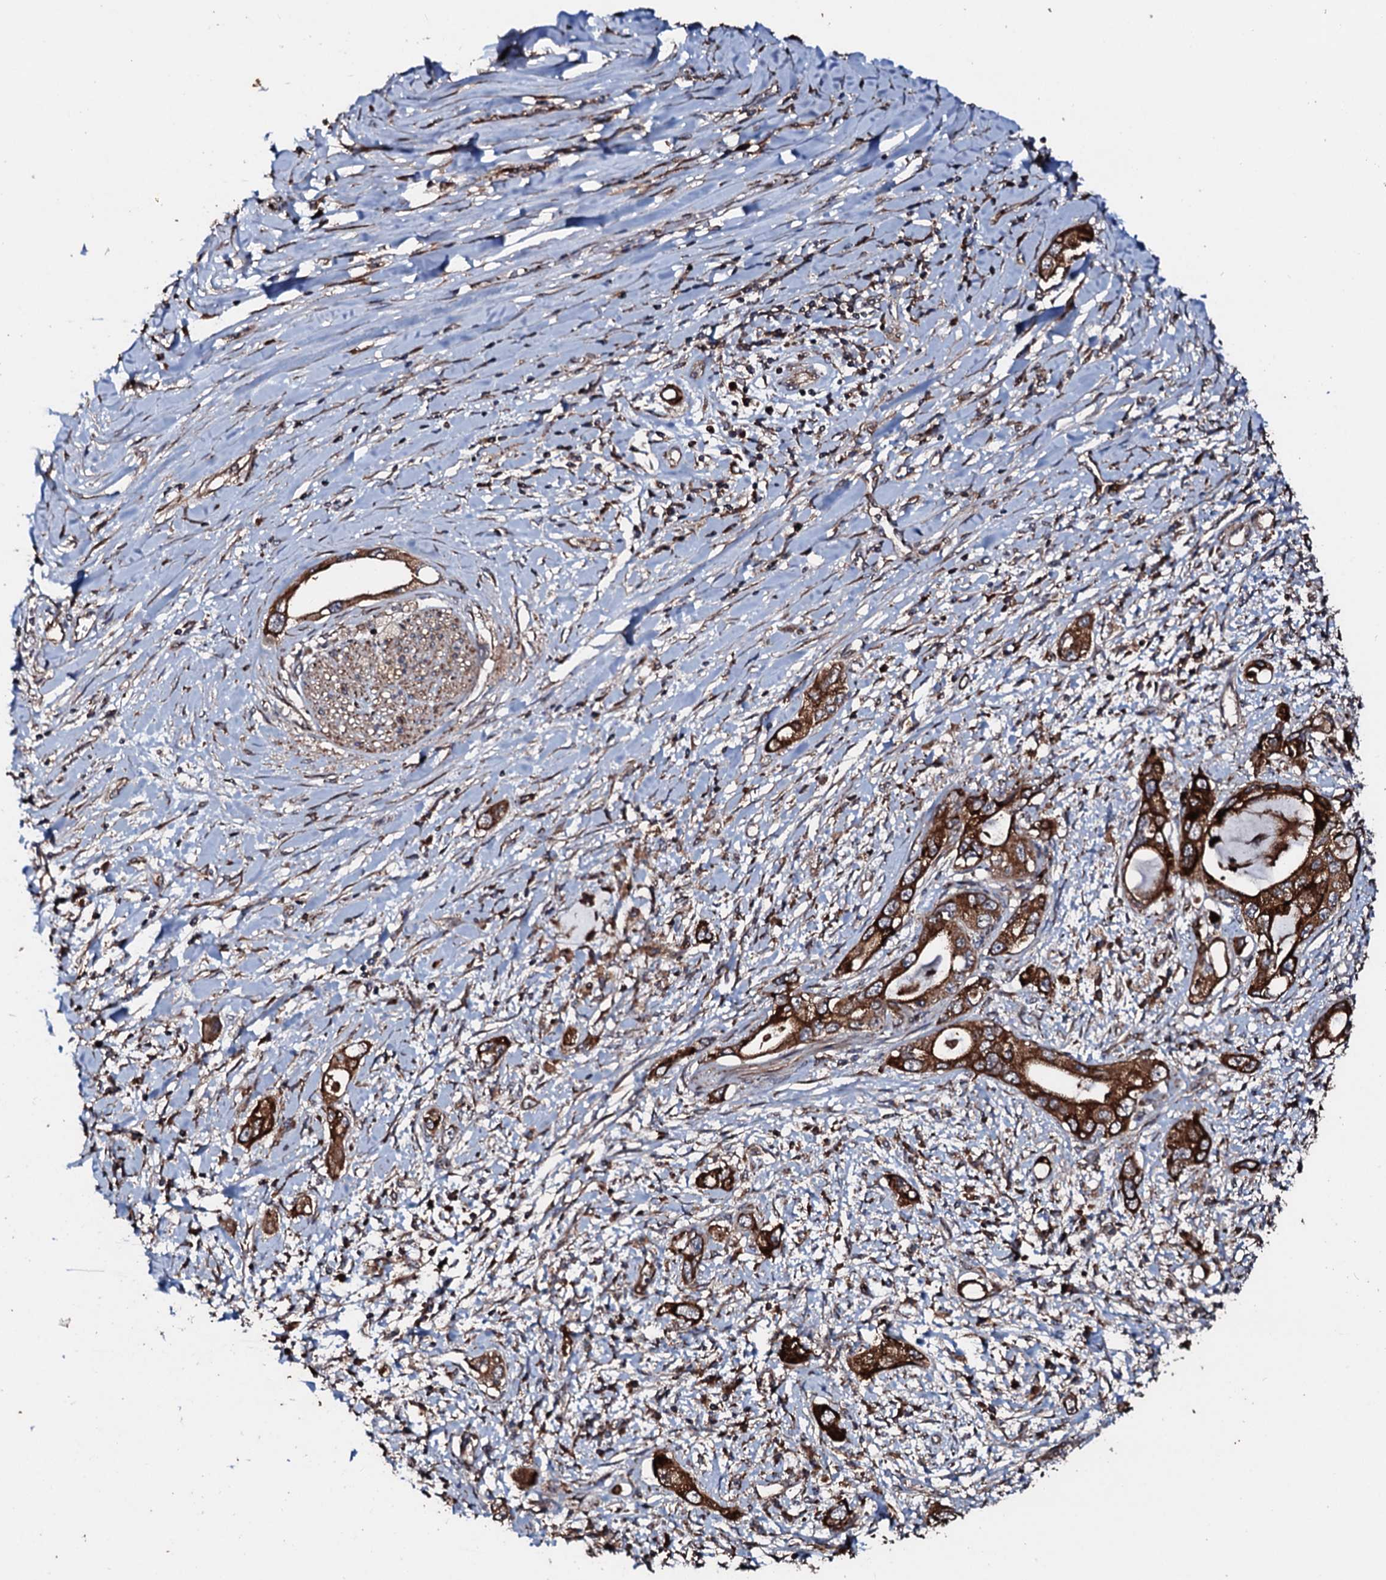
{"staining": {"intensity": "strong", "quantity": ">75%", "location": "cytoplasmic/membranous"}, "tissue": "pancreatic cancer", "cell_type": "Tumor cells", "image_type": "cancer", "snomed": [{"axis": "morphology", "description": "Inflammation, NOS"}, {"axis": "morphology", "description": "Adenocarcinoma, NOS"}, {"axis": "topography", "description": "Pancreas"}], "caption": "Human adenocarcinoma (pancreatic) stained with a protein marker displays strong staining in tumor cells.", "gene": "SDHAF2", "patient": {"sex": "female", "age": 56}}